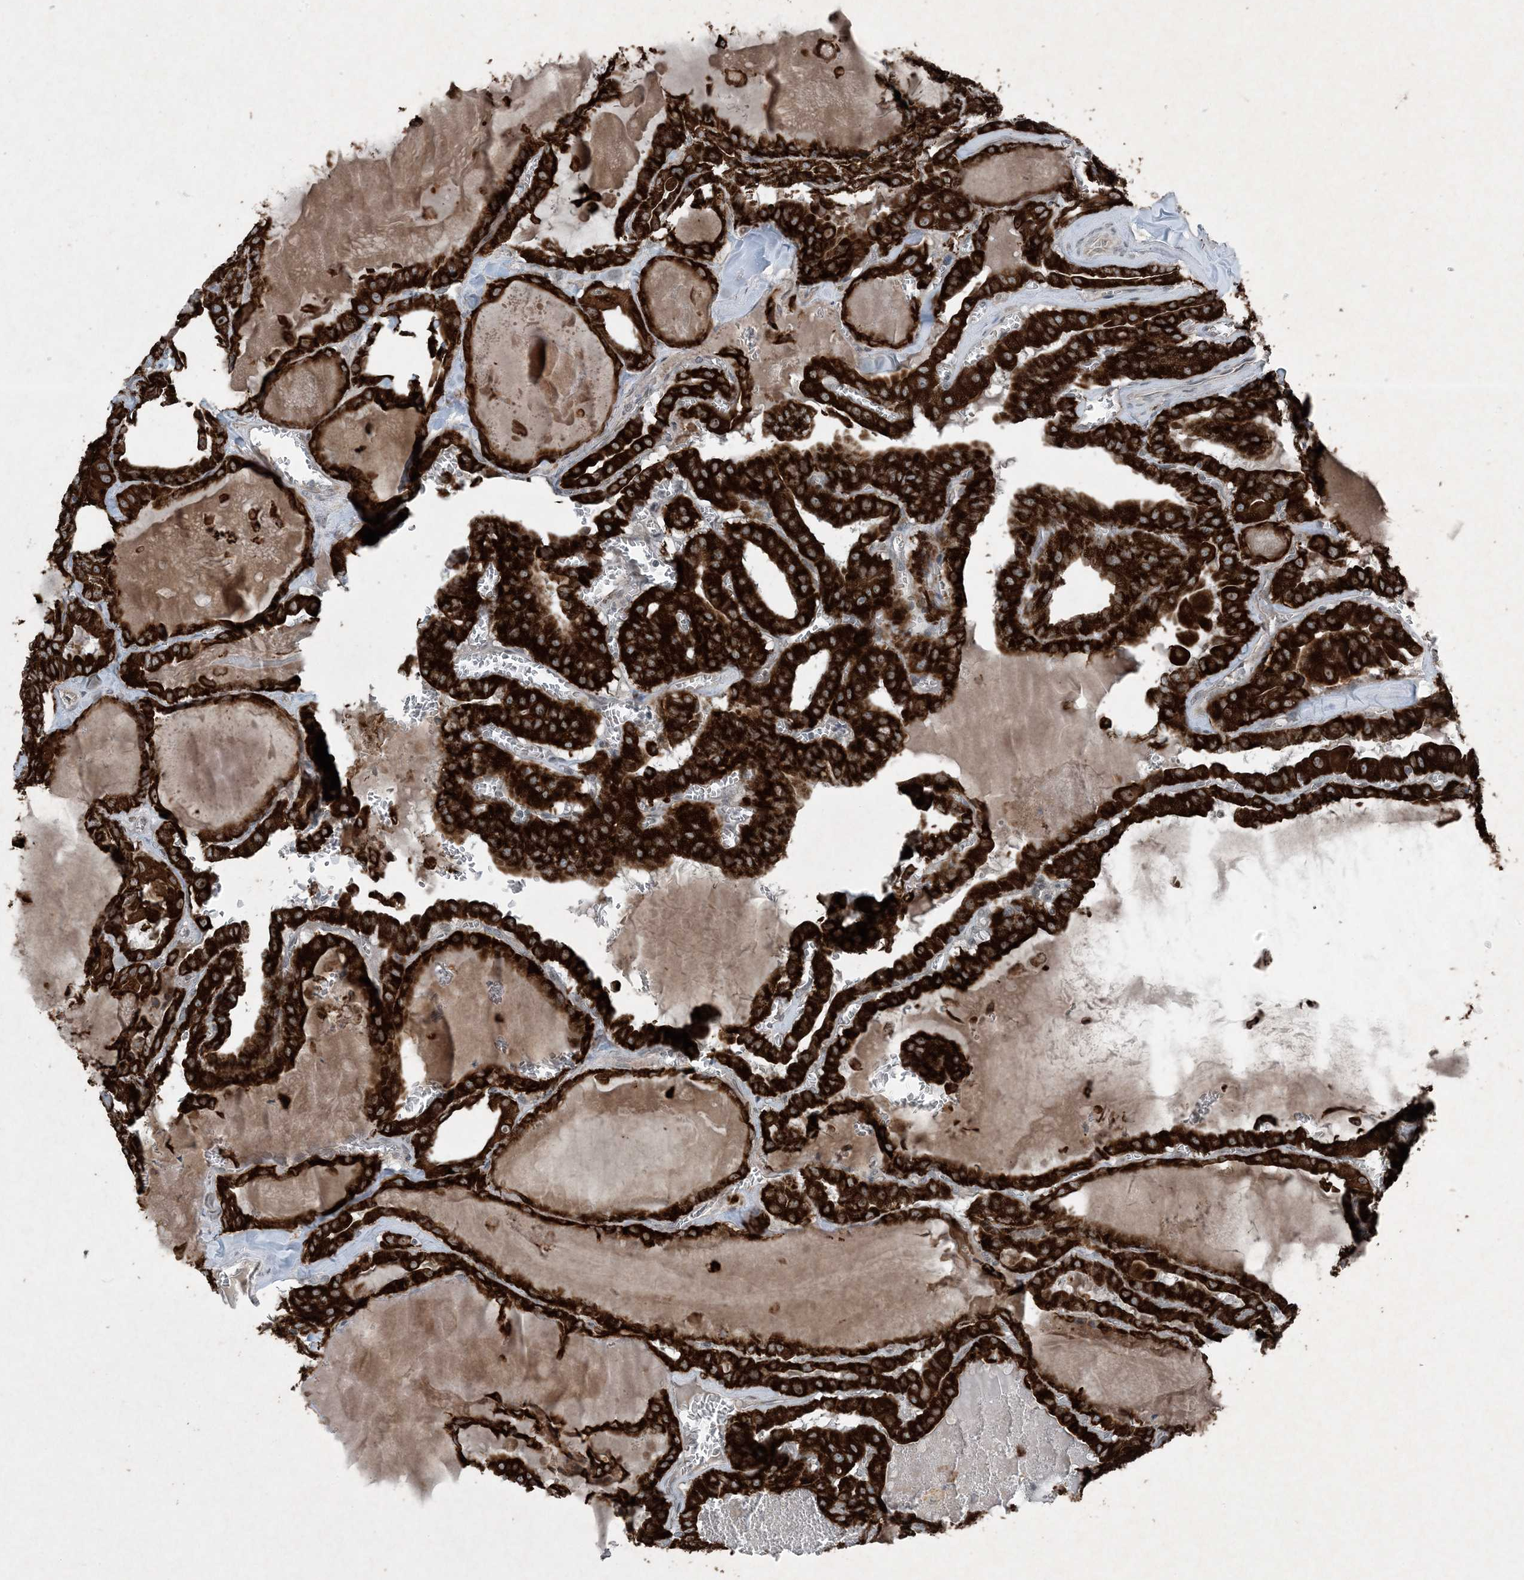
{"staining": {"intensity": "strong", "quantity": ">75%", "location": "cytoplasmic/membranous"}, "tissue": "thyroid cancer", "cell_type": "Tumor cells", "image_type": "cancer", "snomed": [{"axis": "morphology", "description": "Papillary adenocarcinoma, NOS"}, {"axis": "topography", "description": "Thyroid gland"}], "caption": "The photomicrograph shows immunohistochemical staining of thyroid papillary adenocarcinoma. There is strong cytoplasmic/membranous positivity is appreciated in about >75% of tumor cells. Using DAB (3,3'-diaminobenzidine) (brown) and hematoxylin (blue) stains, captured at high magnification using brightfield microscopy.", "gene": "PC", "patient": {"sex": "male", "age": 52}}